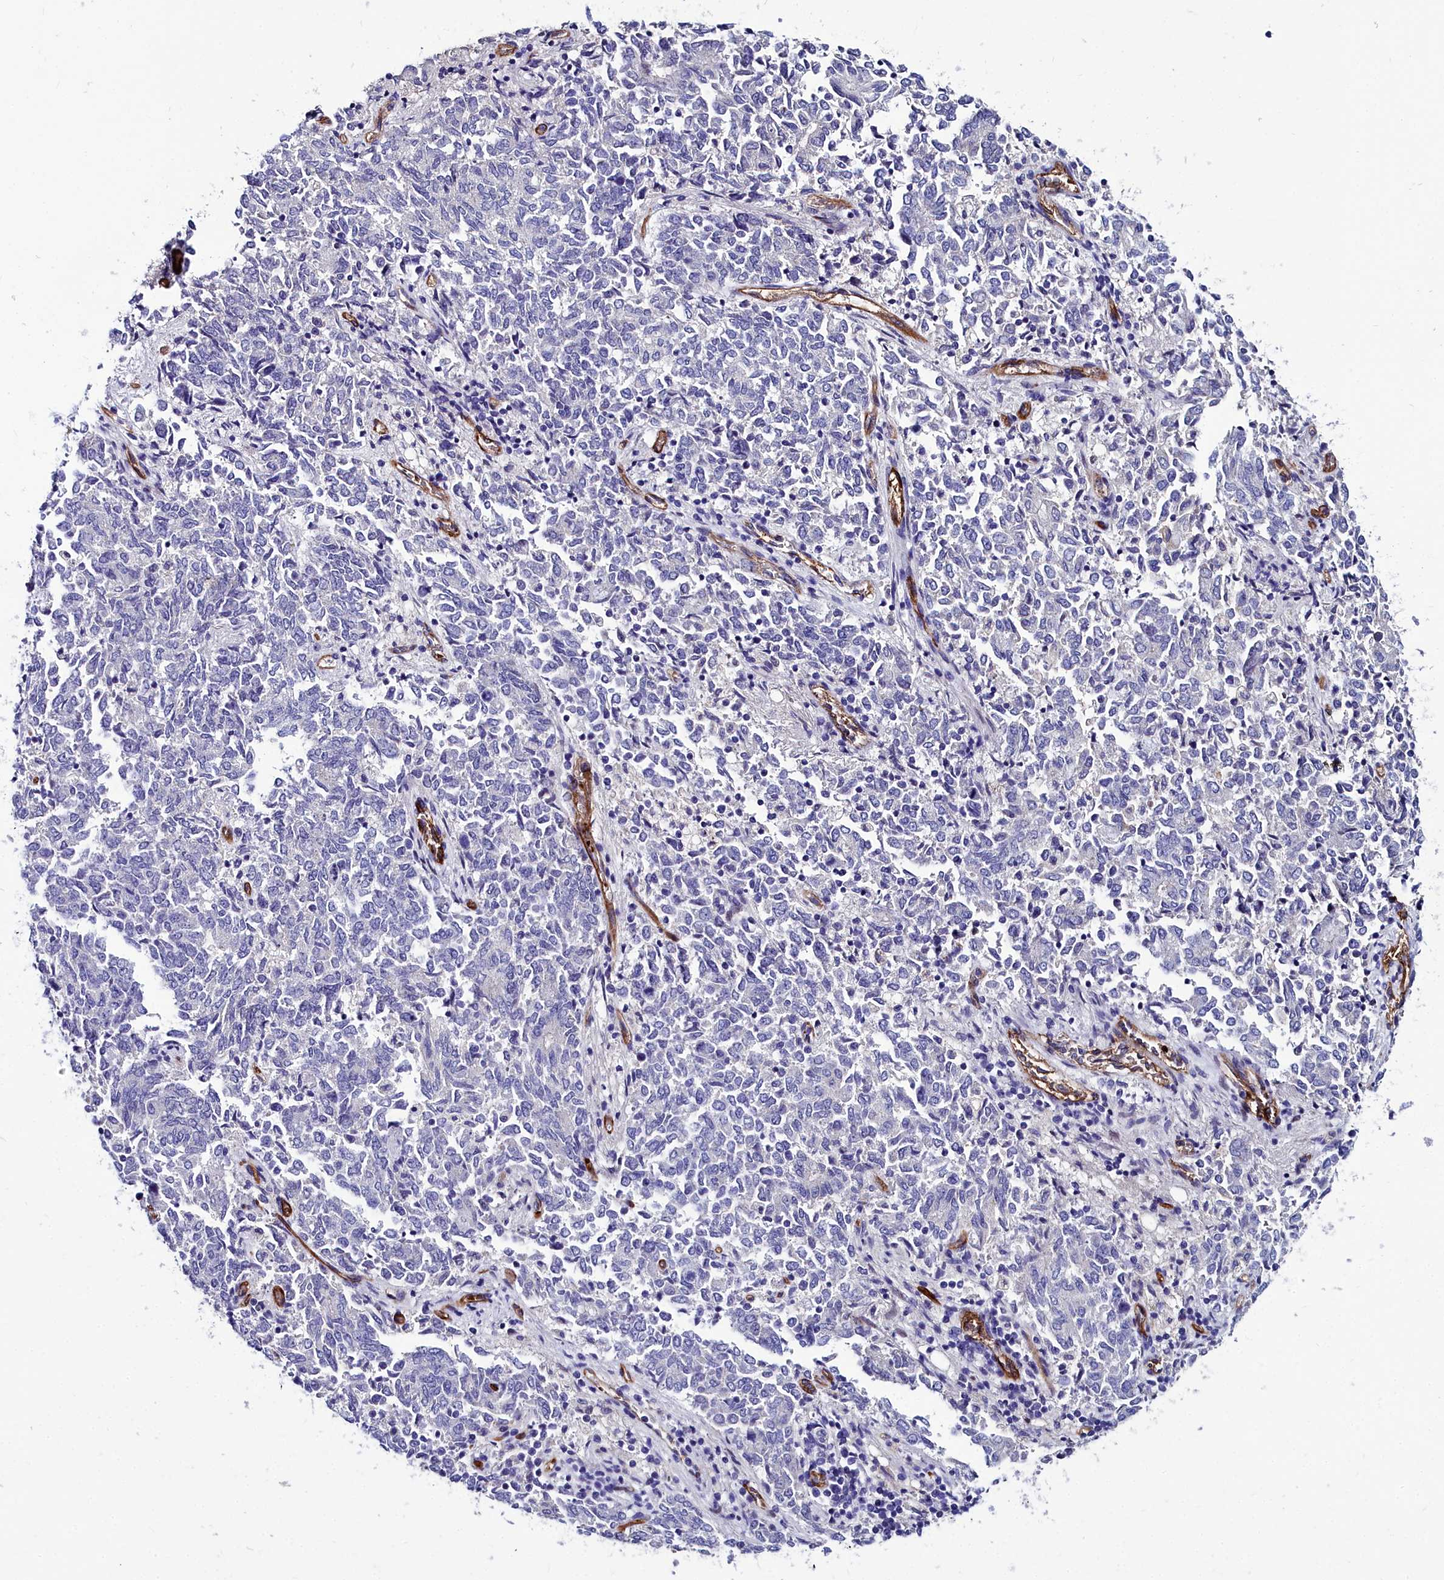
{"staining": {"intensity": "negative", "quantity": "none", "location": "none"}, "tissue": "endometrial cancer", "cell_type": "Tumor cells", "image_type": "cancer", "snomed": [{"axis": "morphology", "description": "Adenocarcinoma, NOS"}, {"axis": "topography", "description": "Endometrium"}], "caption": "Endometrial adenocarcinoma stained for a protein using IHC exhibits no staining tumor cells.", "gene": "CYP4F11", "patient": {"sex": "female", "age": 80}}